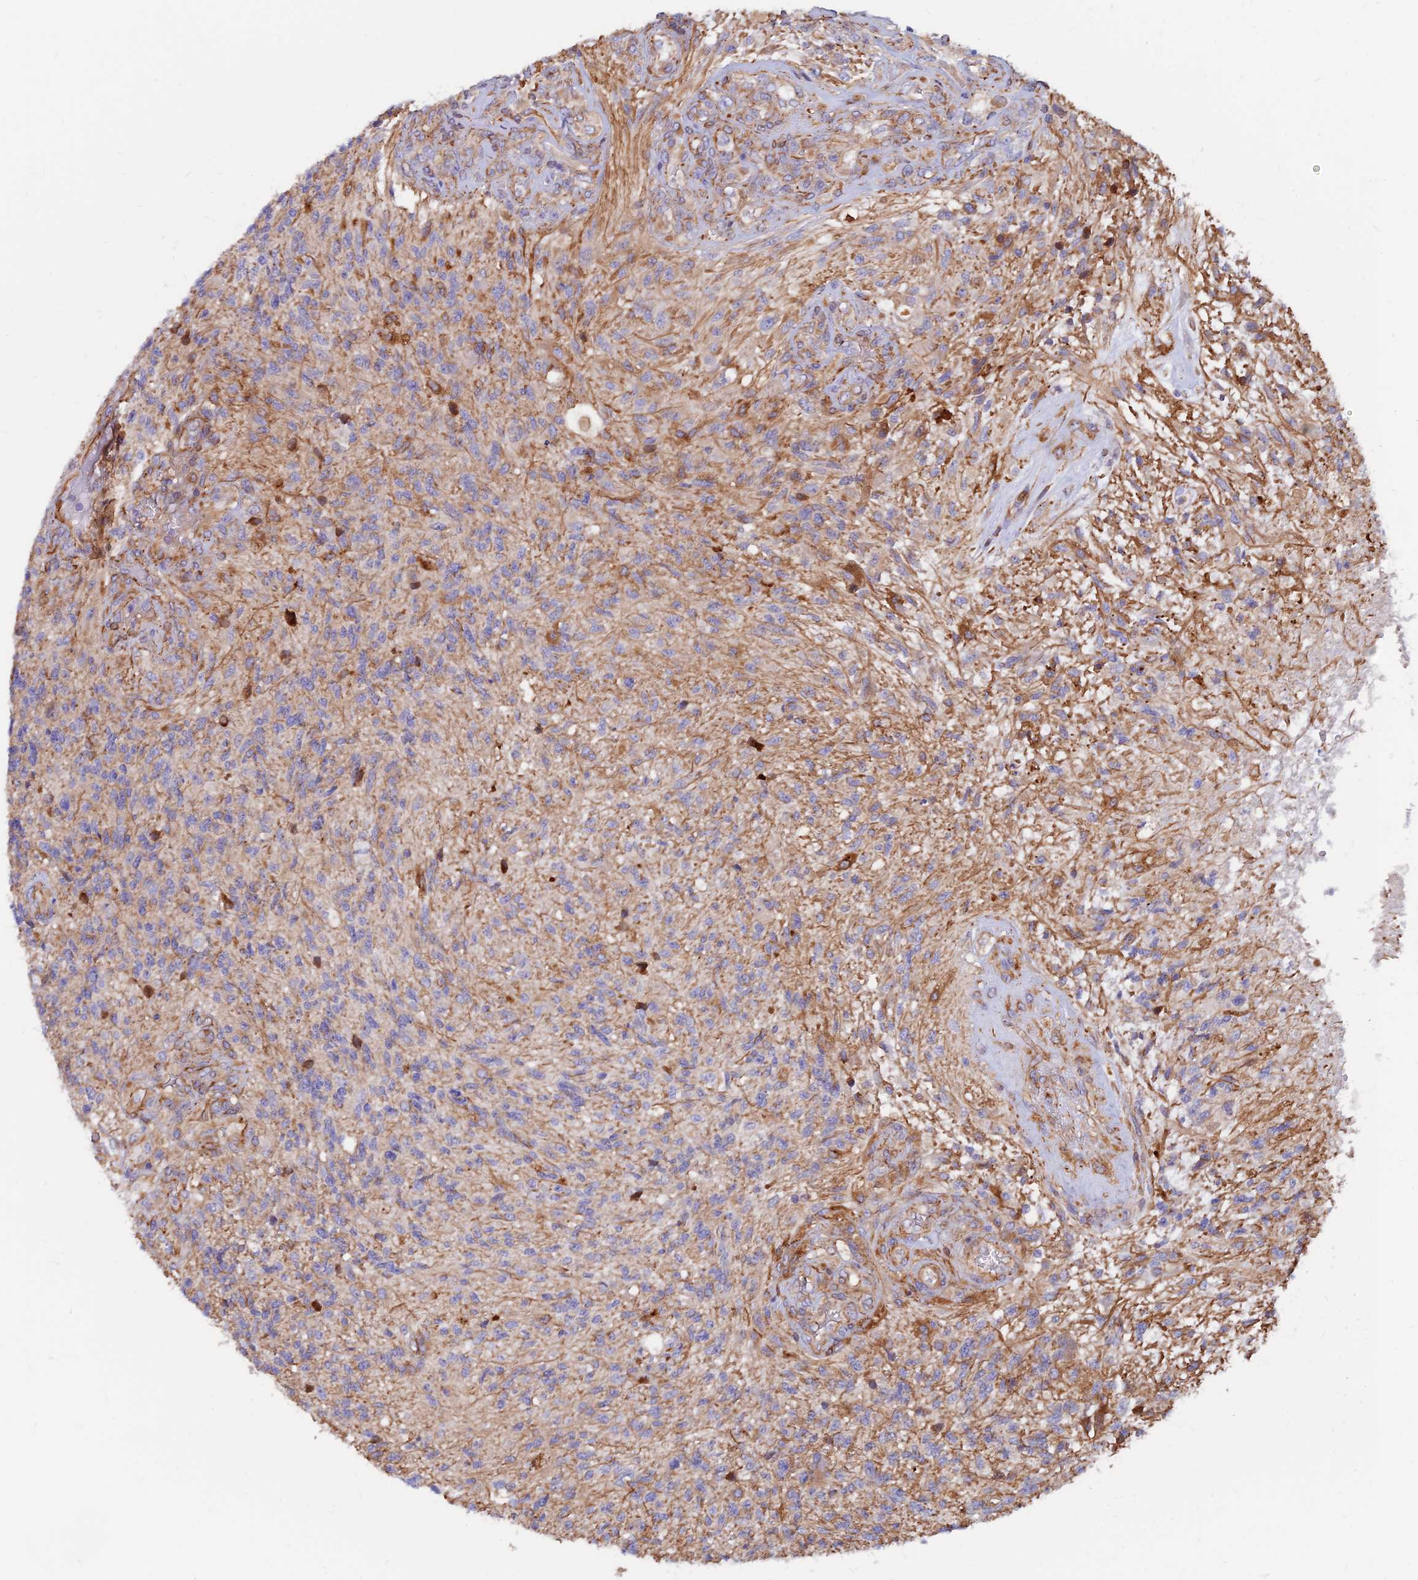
{"staining": {"intensity": "moderate", "quantity": "<25%", "location": "cytoplasmic/membranous"}, "tissue": "glioma", "cell_type": "Tumor cells", "image_type": "cancer", "snomed": [{"axis": "morphology", "description": "Glioma, malignant, High grade"}, {"axis": "topography", "description": "Brain"}], "caption": "Protein analysis of glioma tissue reveals moderate cytoplasmic/membranous staining in approximately <25% of tumor cells. (Stains: DAB (3,3'-diaminobenzidine) in brown, nuclei in blue, Microscopy: brightfield microscopy at high magnification).", "gene": "CDK18", "patient": {"sex": "male", "age": 56}}